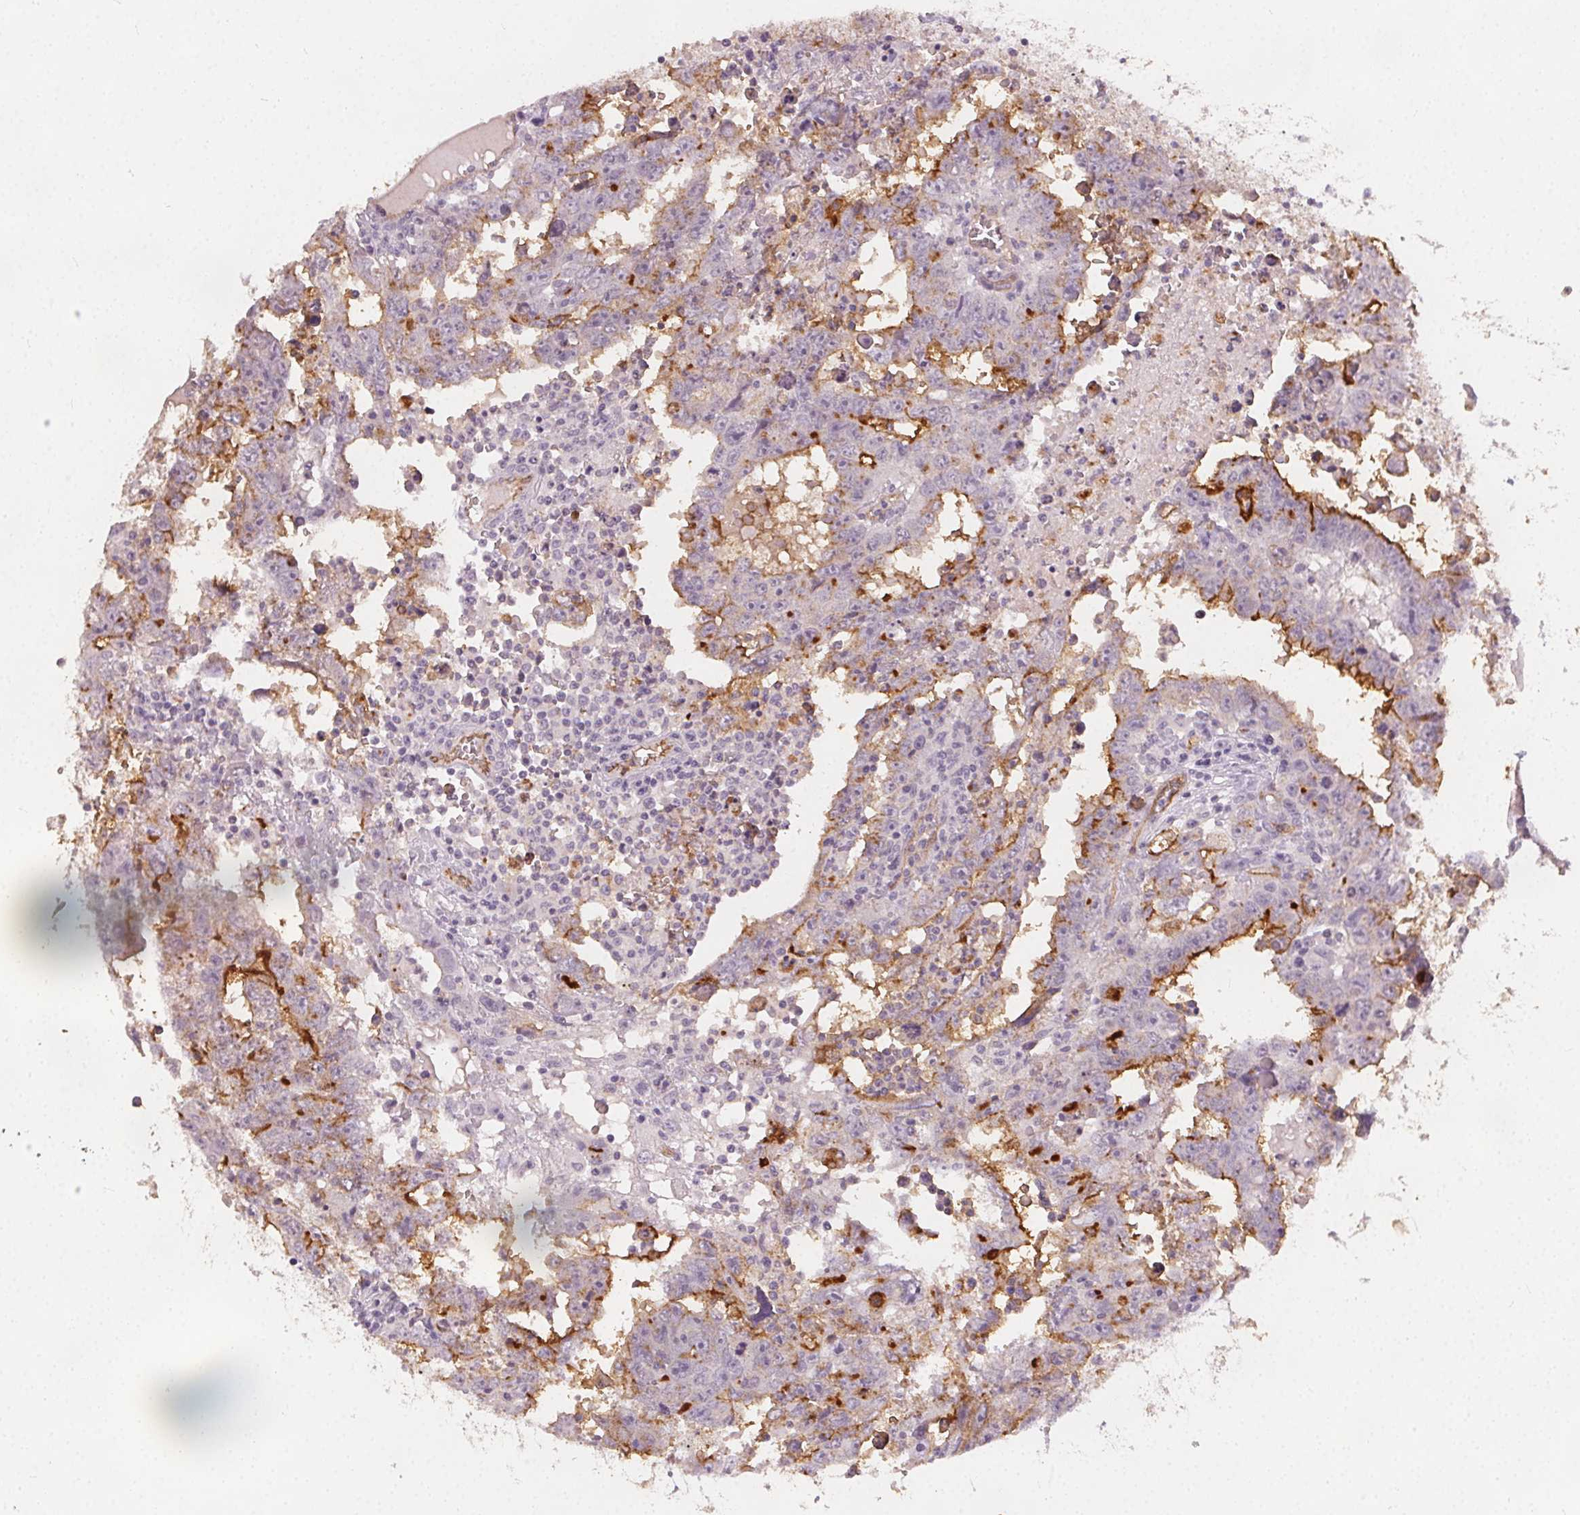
{"staining": {"intensity": "negative", "quantity": "none", "location": "none"}, "tissue": "testis cancer", "cell_type": "Tumor cells", "image_type": "cancer", "snomed": [{"axis": "morphology", "description": "Carcinoma, Embryonal, NOS"}, {"axis": "topography", "description": "Testis"}], "caption": "Protein analysis of testis embryonal carcinoma exhibits no significant expression in tumor cells. (DAB (3,3'-diaminobenzidine) IHC visualized using brightfield microscopy, high magnification).", "gene": "PODXL", "patient": {"sex": "male", "age": 22}}